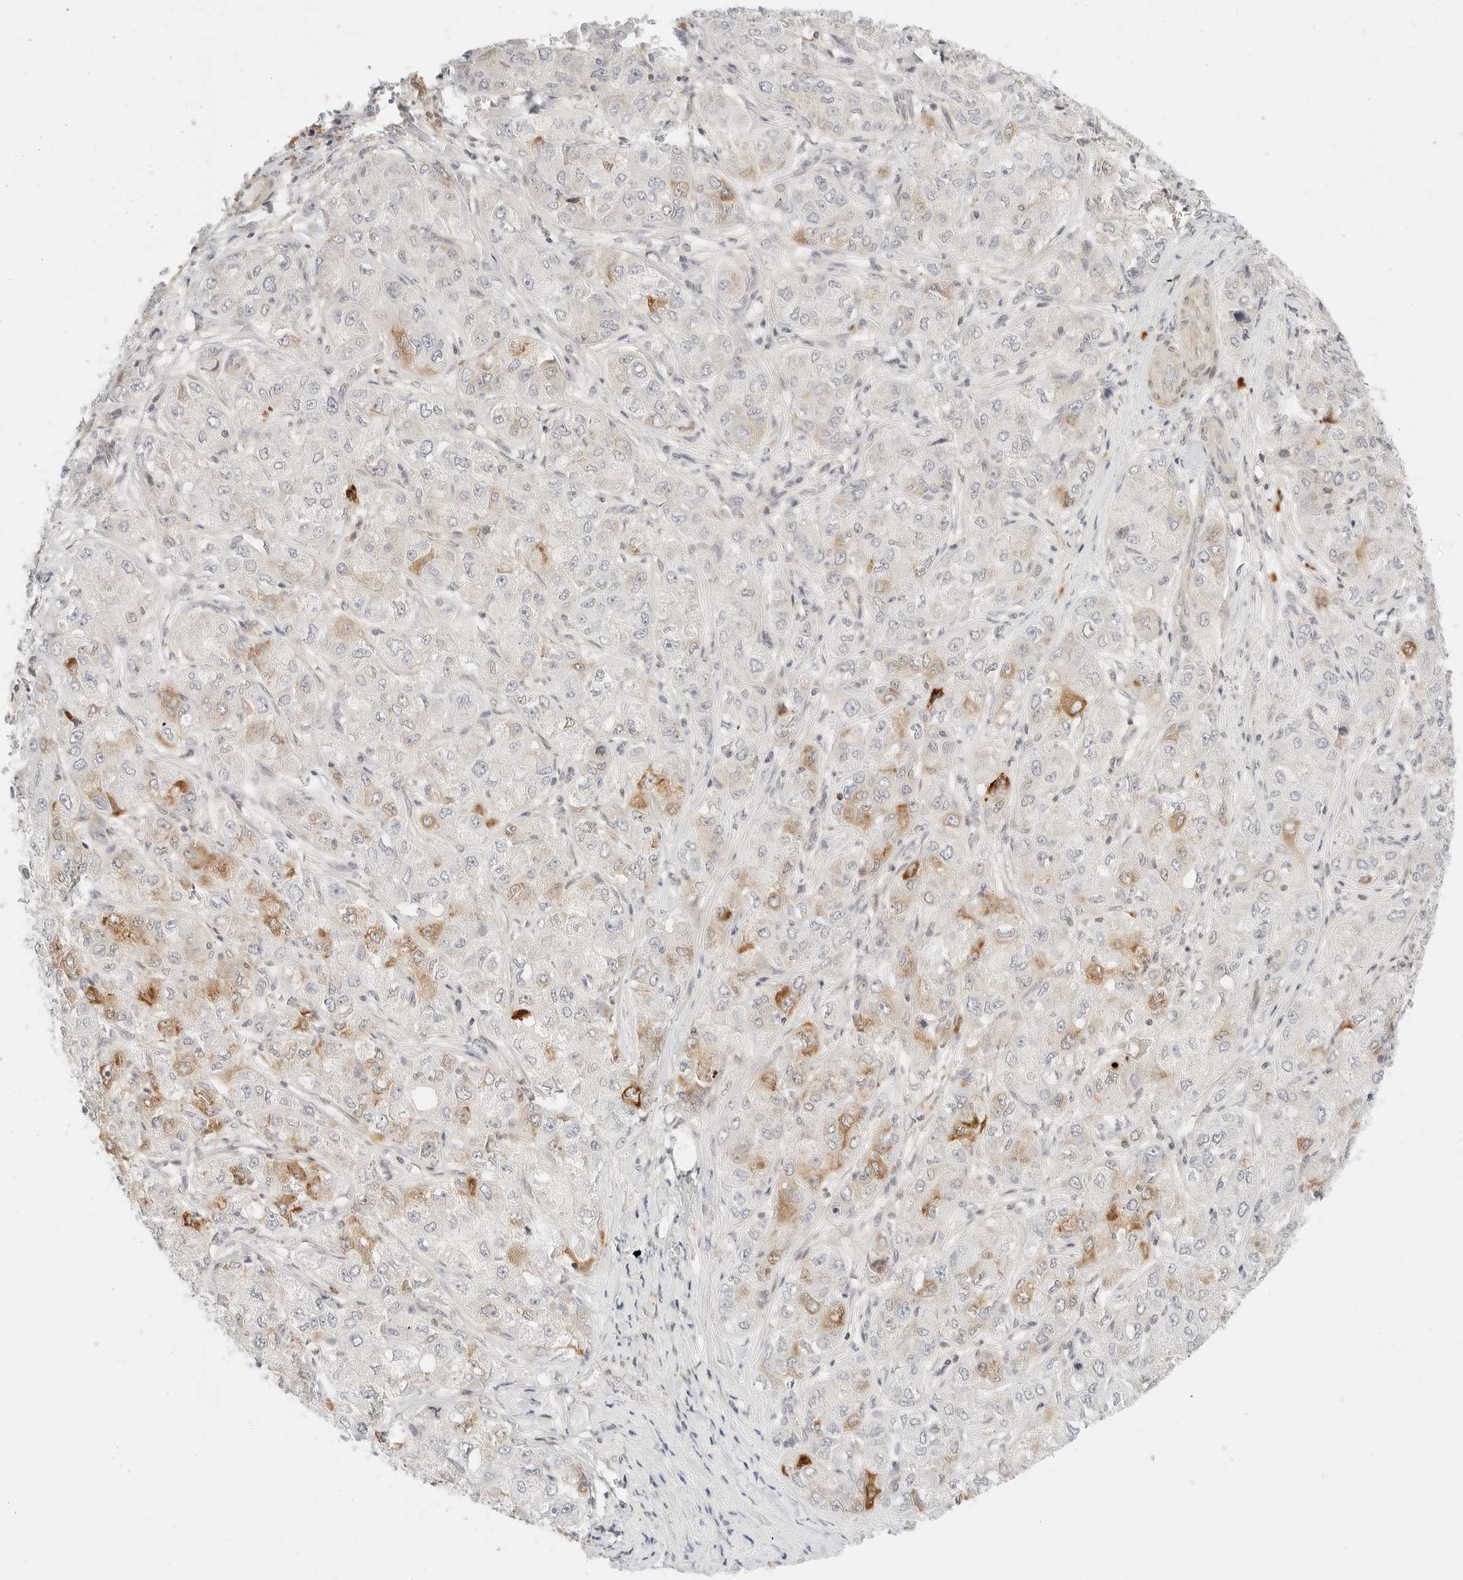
{"staining": {"intensity": "moderate", "quantity": "<25%", "location": "cytoplasmic/membranous"}, "tissue": "liver cancer", "cell_type": "Tumor cells", "image_type": "cancer", "snomed": [{"axis": "morphology", "description": "Carcinoma, Hepatocellular, NOS"}, {"axis": "topography", "description": "Liver"}], "caption": "This histopathology image demonstrates immunohistochemistry staining of human liver hepatocellular carcinoma, with low moderate cytoplasmic/membranous expression in approximately <25% of tumor cells.", "gene": "TEKT2", "patient": {"sex": "male", "age": 80}}